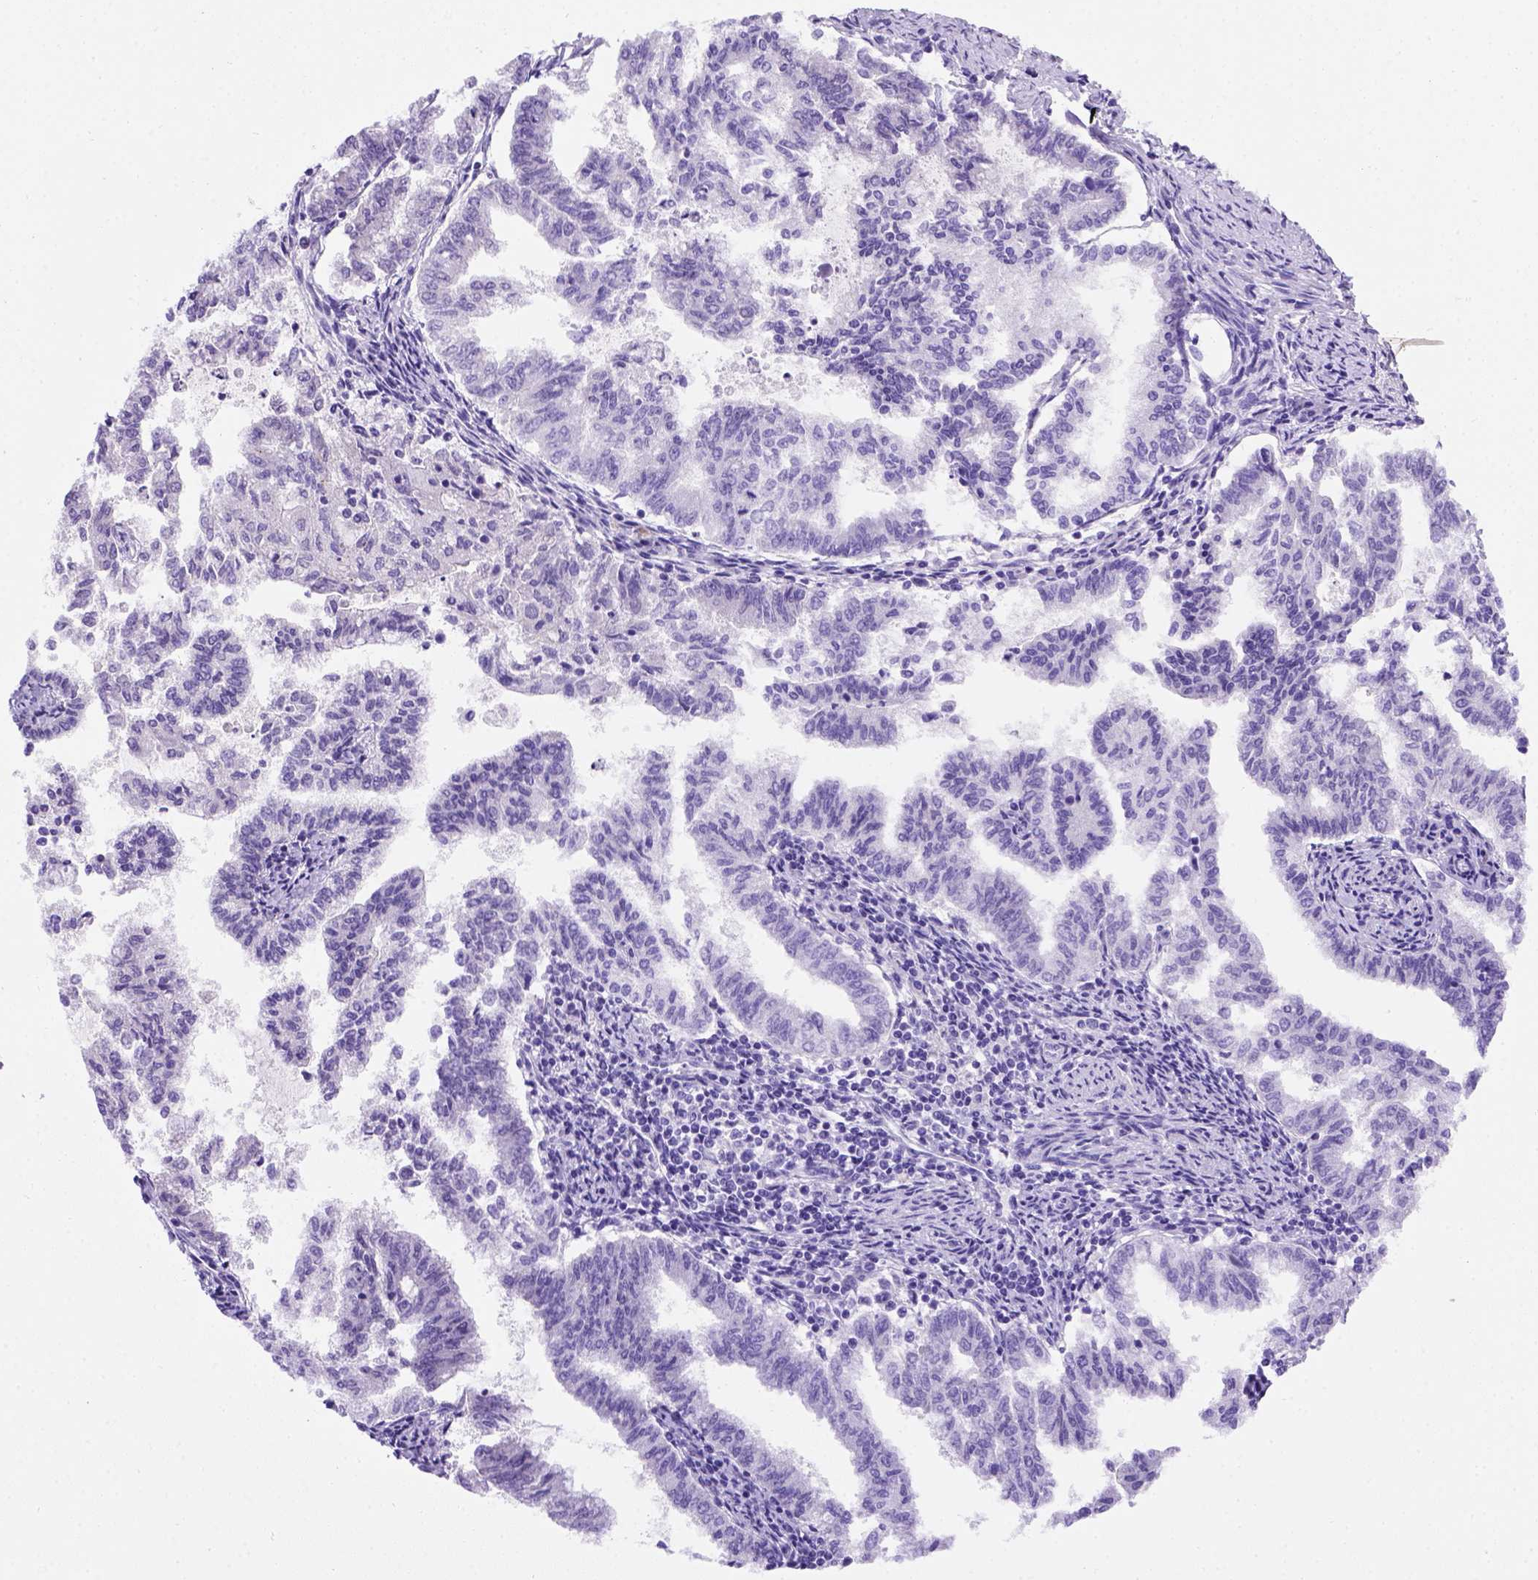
{"staining": {"intensity": "negative", "quantity": "none", "location": "none"}, "tissue": "endometrial cancer", "cell_type": "Tumor cells", "image_type": "cancer", "snomed": [{"axis": "morphology", "description": "Adenocarcinoma, NOS"}, {"axis": "topography", "description": "Endometrium"}], "caption": "Endometrial cancer stained for a protein using IHC exhibits no positivity tumor cells.", "gene": "FOXI1", "patient": {"sex": "female", "age": 79}}